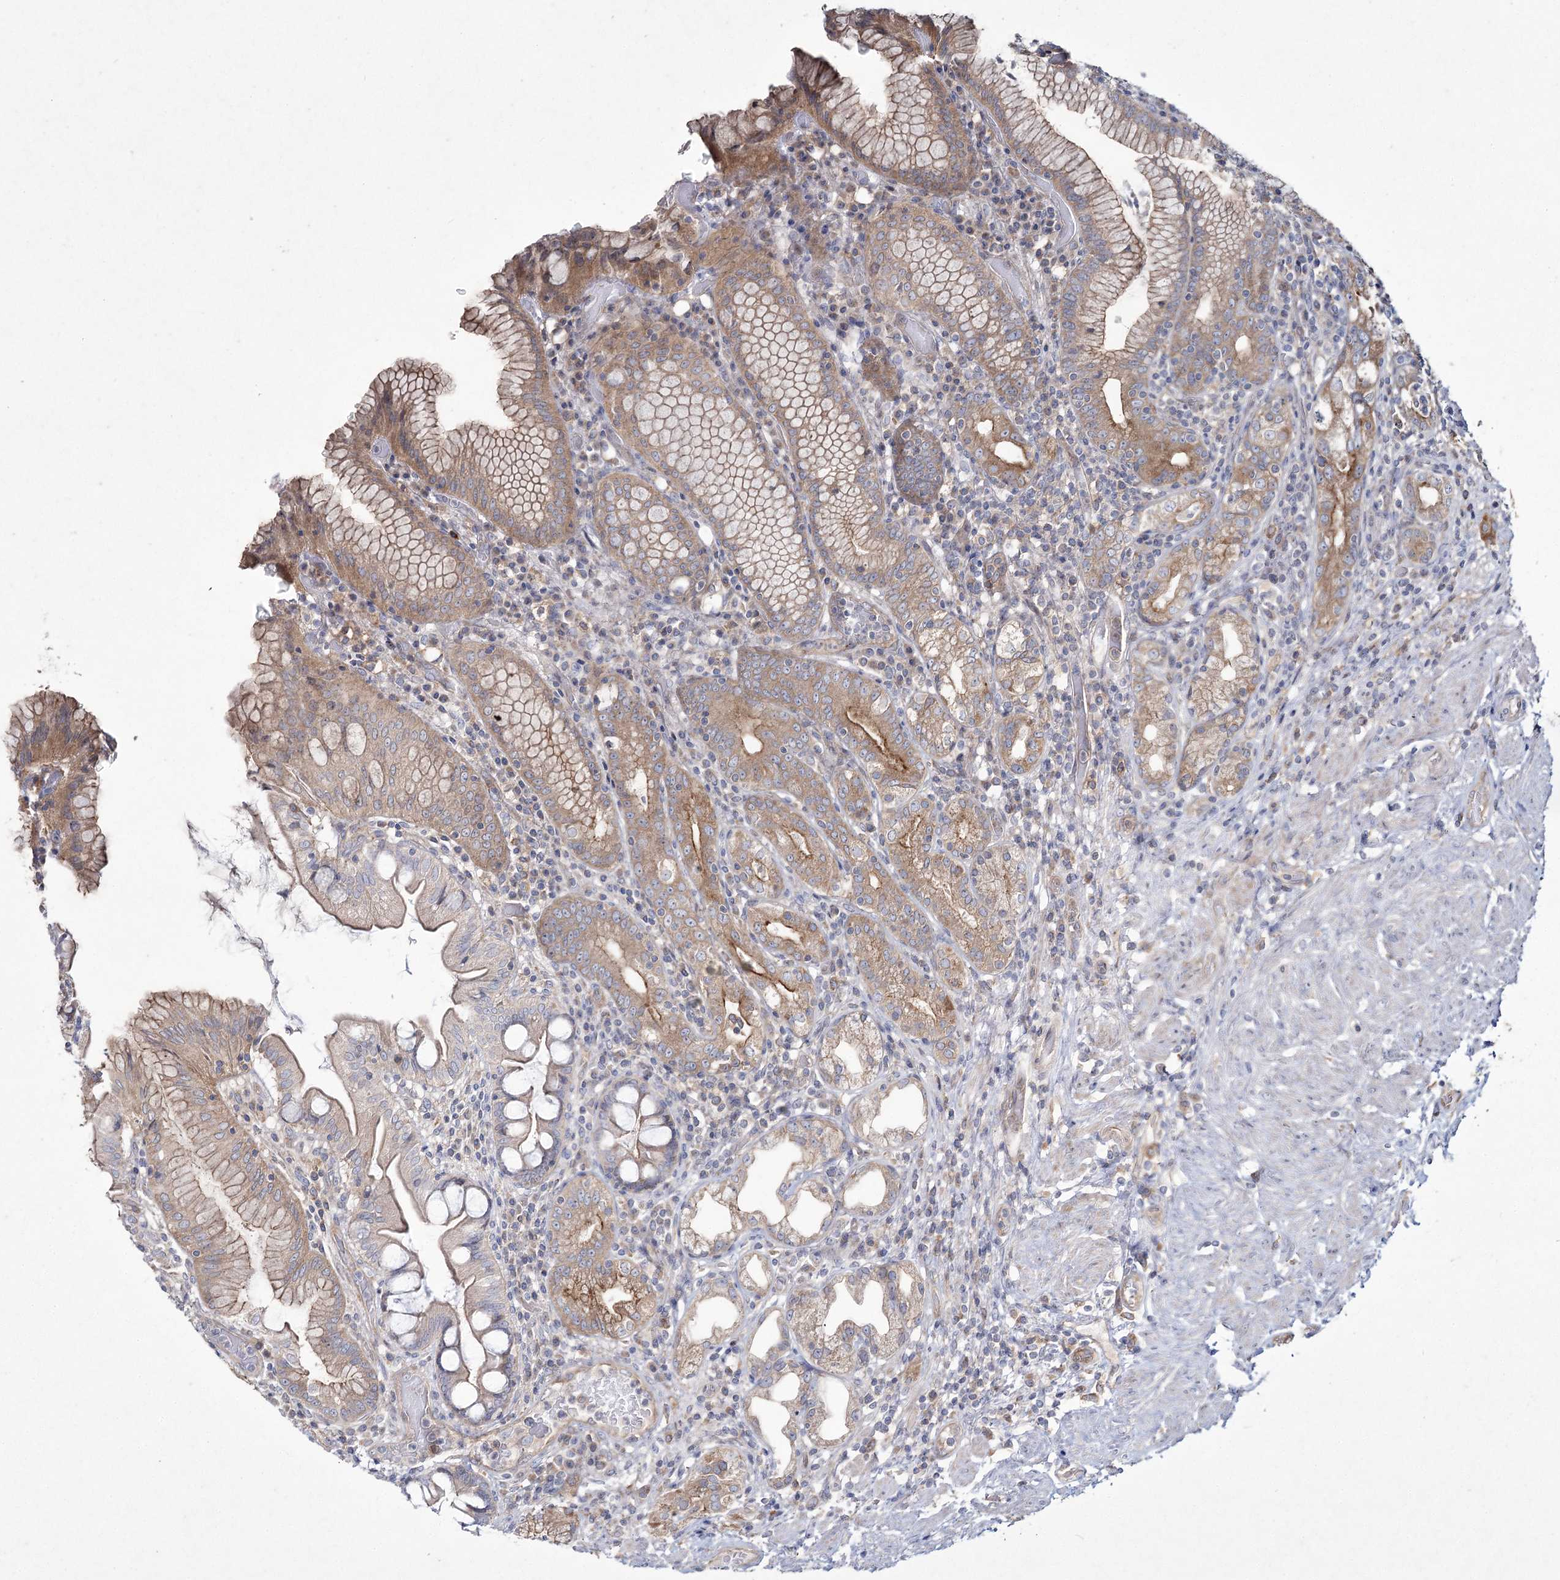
{"staining": {"intensity": "moderate", "quantity": "25%-75%", "location": "cytoplasmic/membranous"}, "tissue": "stomach", "cell_type": "Glandular cells", "image_type": "normal", "snomed": [{"axis": "morphology", "description": "Normal tissue, NOS"}, {"axis": "topography", "description": "Stomach, upper"}, {"axis": "topography", "description": "Stomach, lower"}], "caption": "Protein staining of normal stomach displays moderate cytoplasmic/membranous expression in approximately 25%-75% of glandular cells. The protein of interest is stained brown, and the nuclei are stained in blue (DAB IHC with brightfield microscopy, high magnification).", "gene": "SH3TC1", "patient": {"sex": "female", "age": 76}}